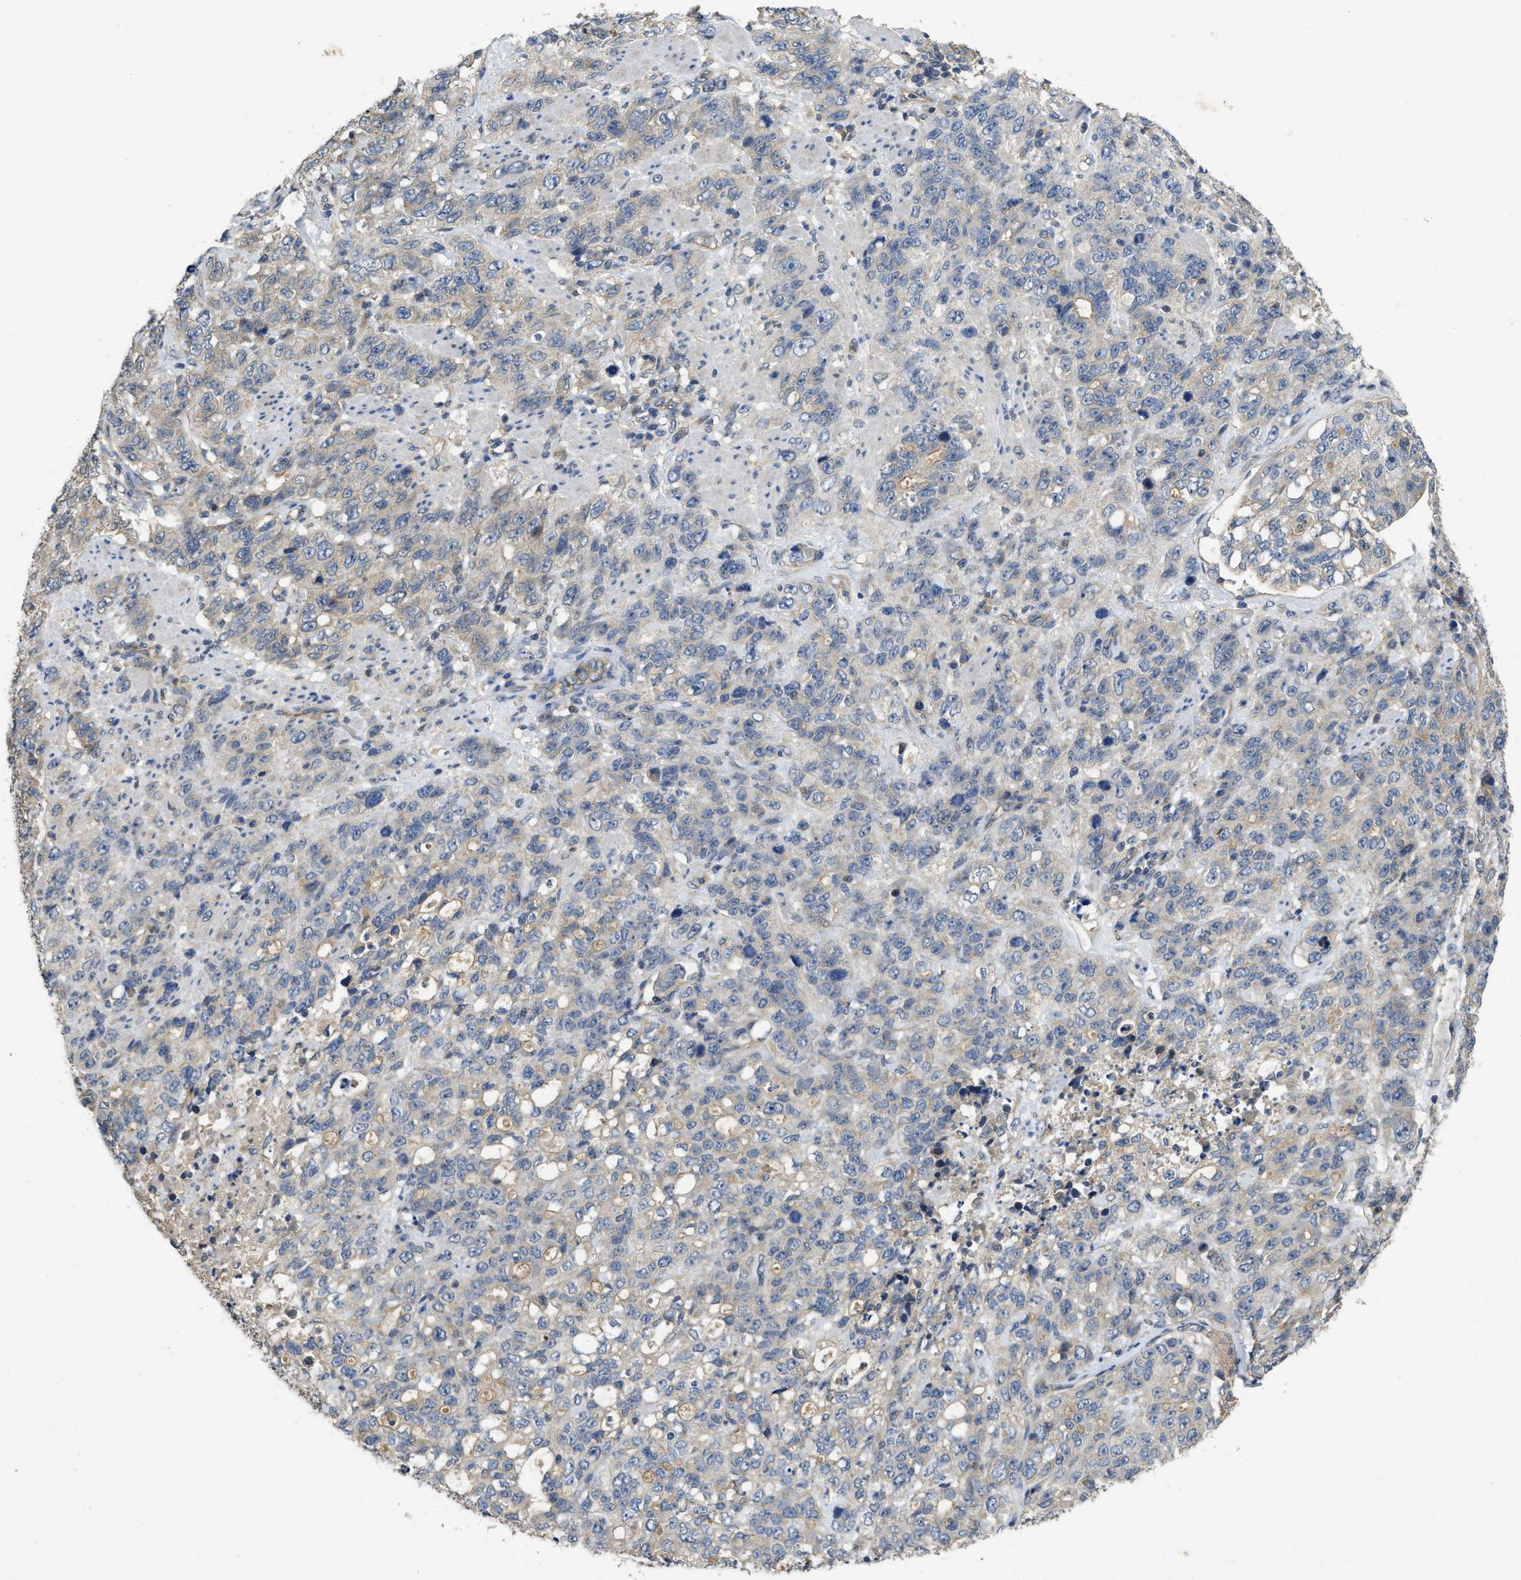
{"staining": {"intensity": "negative", "quantity": "none", "location": "none"}, "tissue": "stomach cancer", "cell_type": "Tumor cells", "image_type": "cancer", "snomed": [{"axis": "morphology", "description": "Adenocarcinoma, NOS"}, {"axis": "topography", "description": "Stomach"}], "caption": "DAB (3,3'-diaminobenzidine) immunohistochemical staining of stomach cancer (adenocarcinoma) exhibits no significant staining in tumor cells. (Brightfield microscopy of DAB (3,3'-diaminobenzidine) immunohistochemistry at high magnification).", "gene": "PPP3CA", "patient": {"sex": "male", "age": 48}}